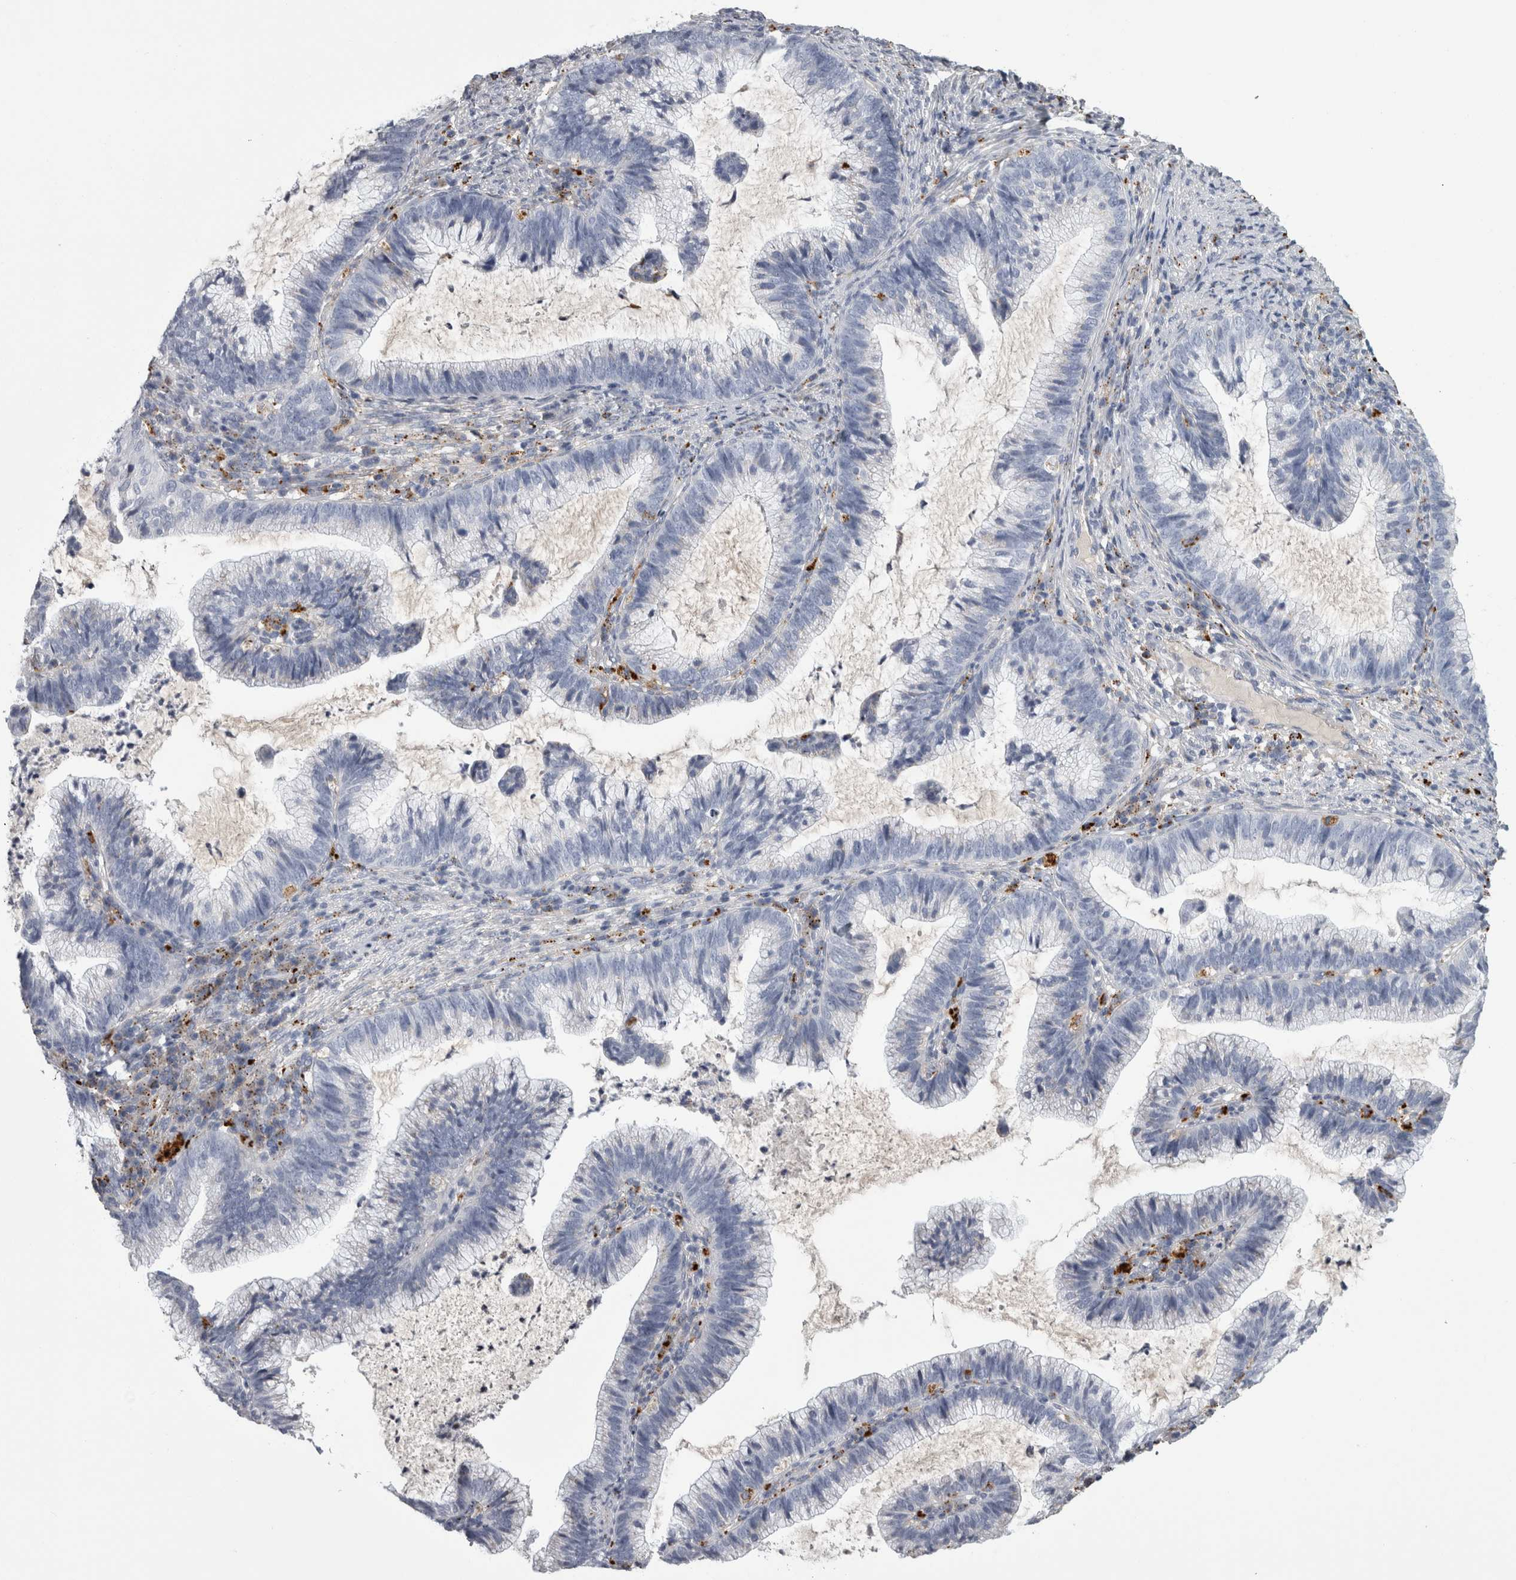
{"staining": {"intensity": "negative", "quantity": "none", "location": "none"}, "tissue": "cervical cancer", "cell_type": "Tumor cells", "image_type": "cancer", "snomed": [{"axis": "morphology", "description": "Adenocarcinoma, NOS"}, {"axis": "topography", "description": "Cervix"}], "caption": "Micrograph shows no protein staining in tumor cells of cervical adenocarcinoma tissue. The staining was performed using DAB to visualize the protein expression in brown, while the nuclei were stained in blue with hematoxylin (Magnification: 20x).", "gene": "DPP7", "patient": {"sex": "female", "age": 36}}